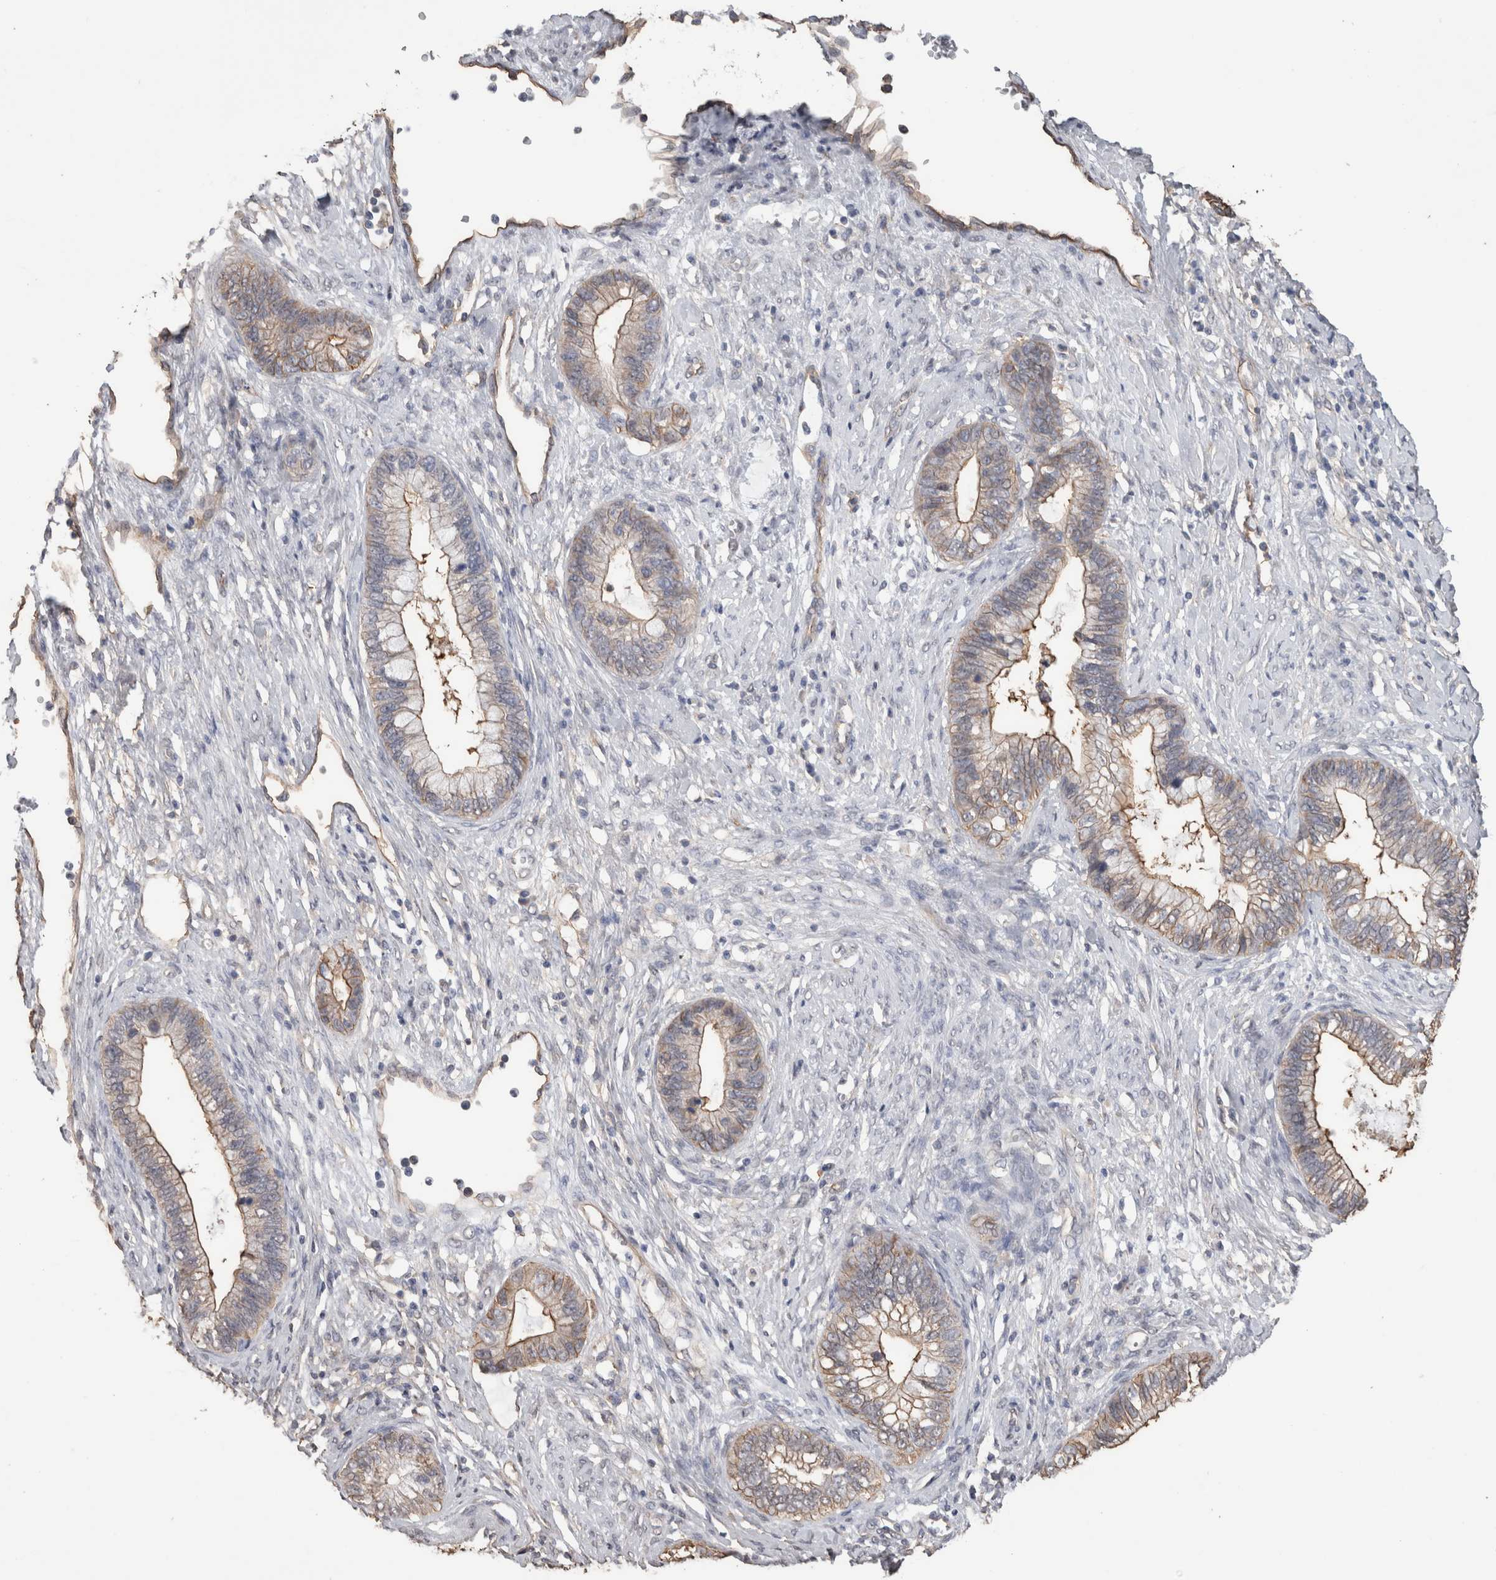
{"staining": {"intensity": "weak", "quantity": "25%-75%", "location": "cytoplasmic/membranous"}, "tissue": "cervical cancer", "cell_type": "Tumor cells", "image_type": "cancer", "snomed": [{"axis": "morphology", "description": "Adenocarcinoma, NOS"}, {"axis": "topography", "description": "Cervix"}], "caption": "Immunohistochemical staining of cervical adenocarcinoma demonstrates weak cytoplasmic/membranous protein positivity in approximately 25%-75% of tumor cells.", "gene": "S100A10", "patient": {"sex": "female", "age": 44}}